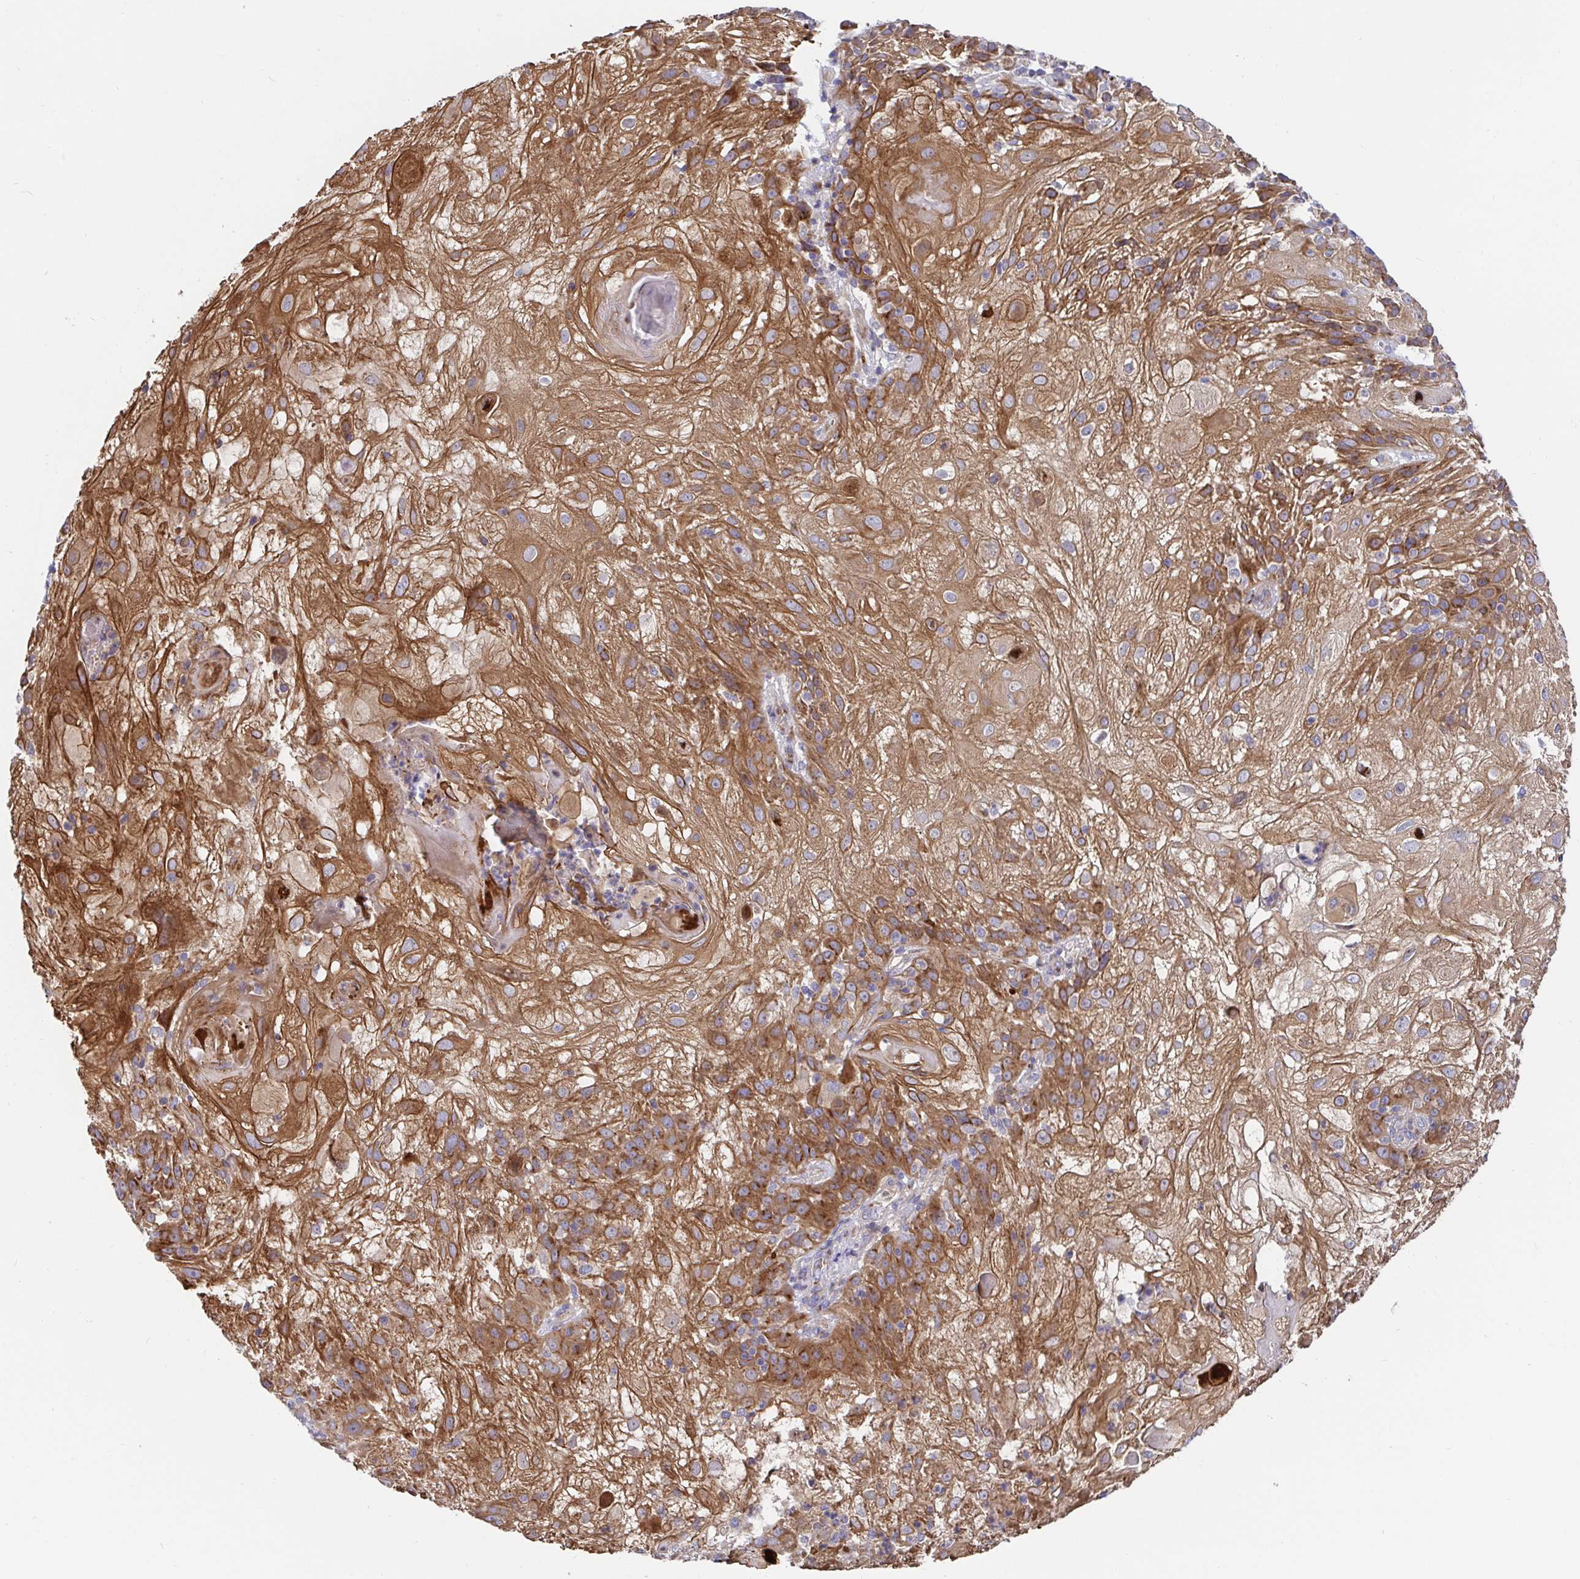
{"staining": {"intensity": "moderate", "quantity": ">75%", "location": "cytoplasmic/membranous"}, "tissue": "skin cancer", "cell_type": "Tumor cells", "image_type": "cancer", "snomed": [{"axis": "morphology", "description": "Normal tissue, NOS"}, {"axis": "morphology", "description": "Squamous cell carcinoma, NOS"}, {"axis": "topography", "description": "Skin"}], "caption": "Immunohistochemistry (IHC) (DAB) staining of skin cancer (squamous cell carcinoma) demonstrates moderate cytoplasmic/membranous protein positivity in approximately >75% of tumor cells.", "gene": "GOLGA1", "patient": {"sex": "female", "age": 83}}